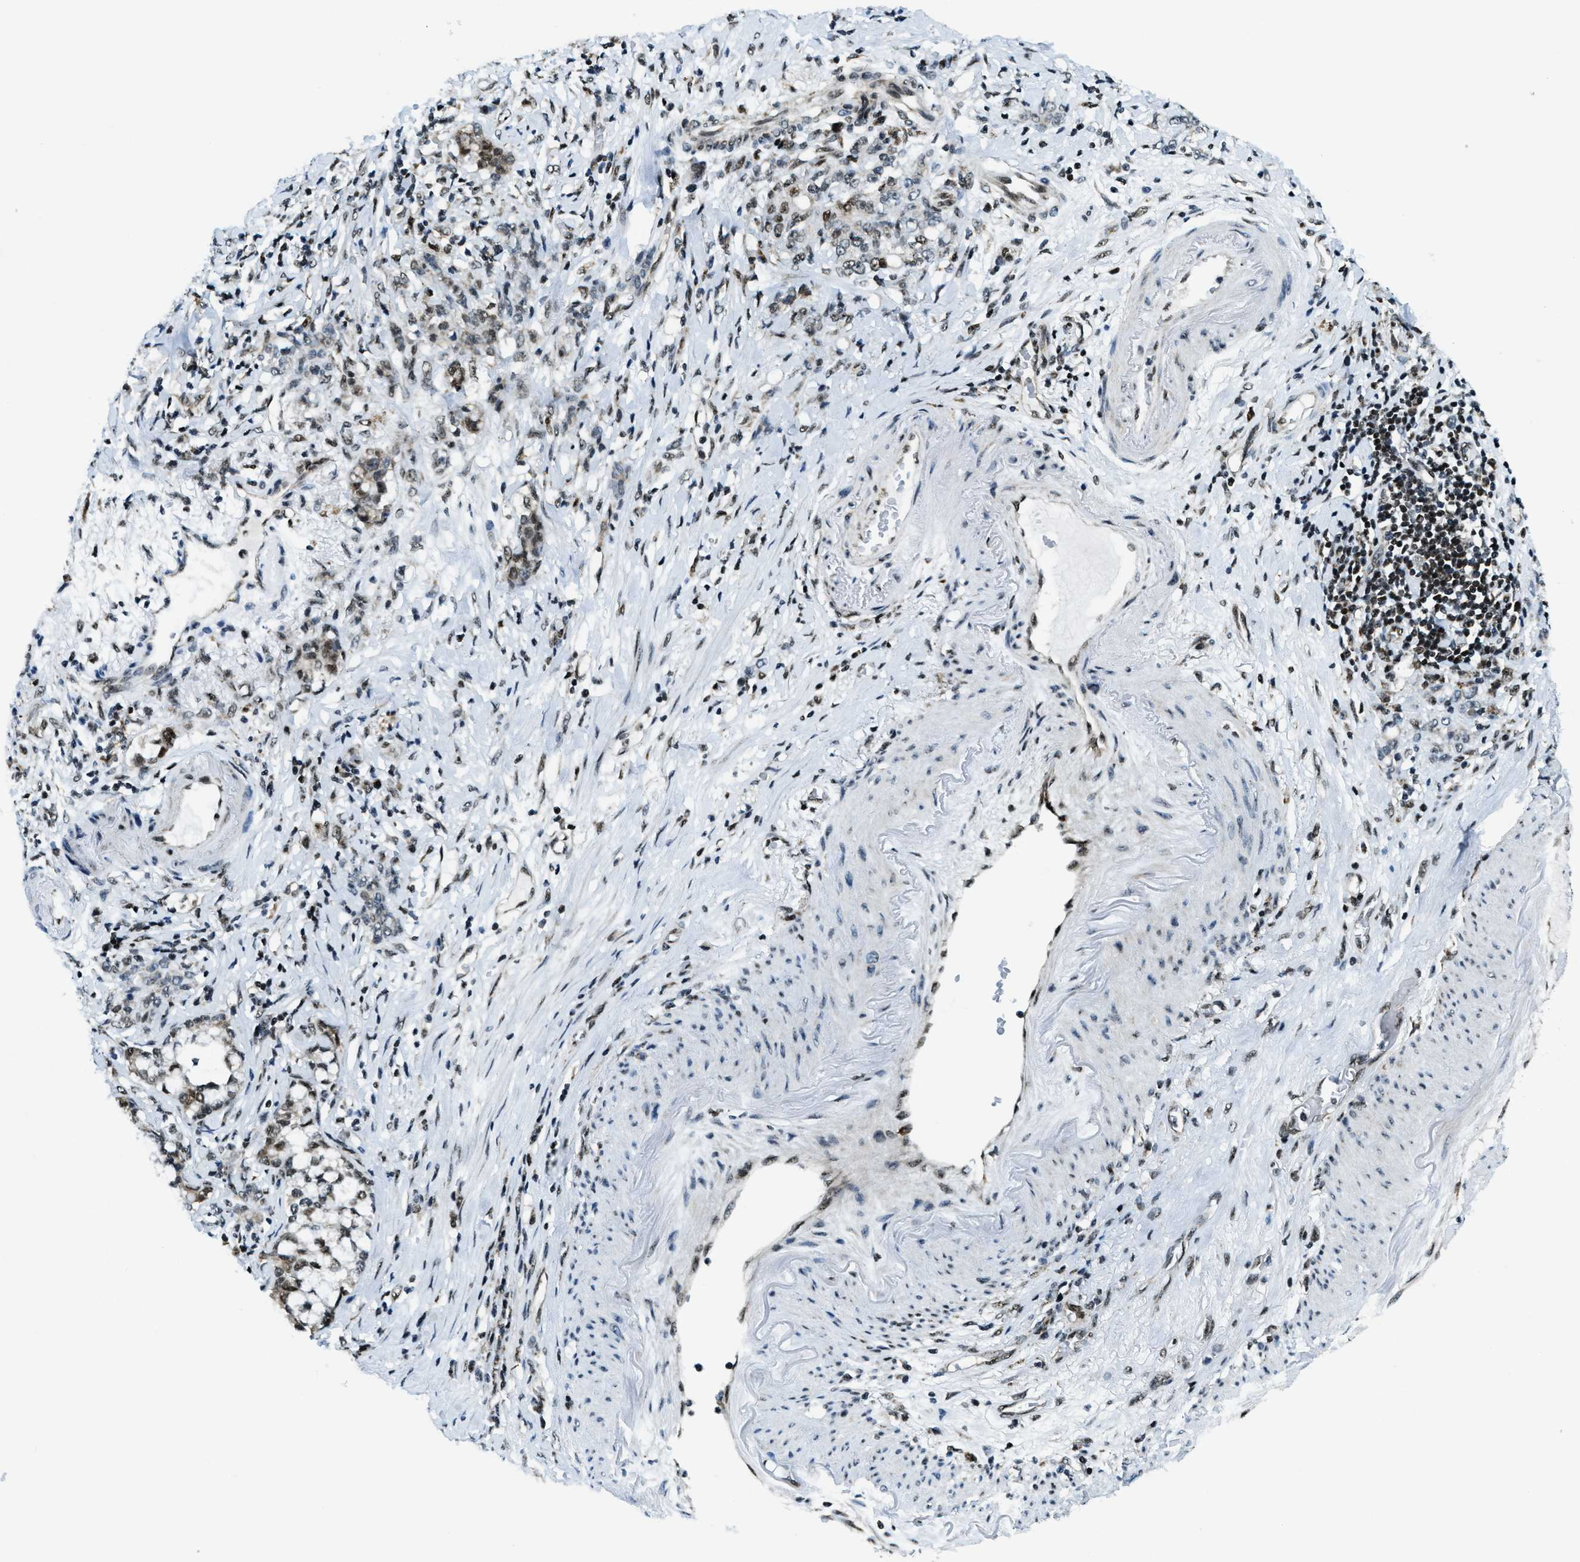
{"staining": {"intensity": "moderate", "quantity": "25%-75%", "location": "cytoplasmic/membranous,nuclear"}, "tissue": "stomach cancer", "cell_type": "Tumor cells", "image_type": "cancer", "snomed": [{"axis": "morphology", "description": "Adenocarcinoma, NOS"}, {"axis": "topography", "description": "Stomach, lower"}], "caption": "Protein staining displays moderate cytoplasmic/membranous and nuclear staining in about 25%-75% of tumor cells in stomach adenocarcinoma.", "gene": "SP100", "patient": {"sex": "male", "age": 88}}